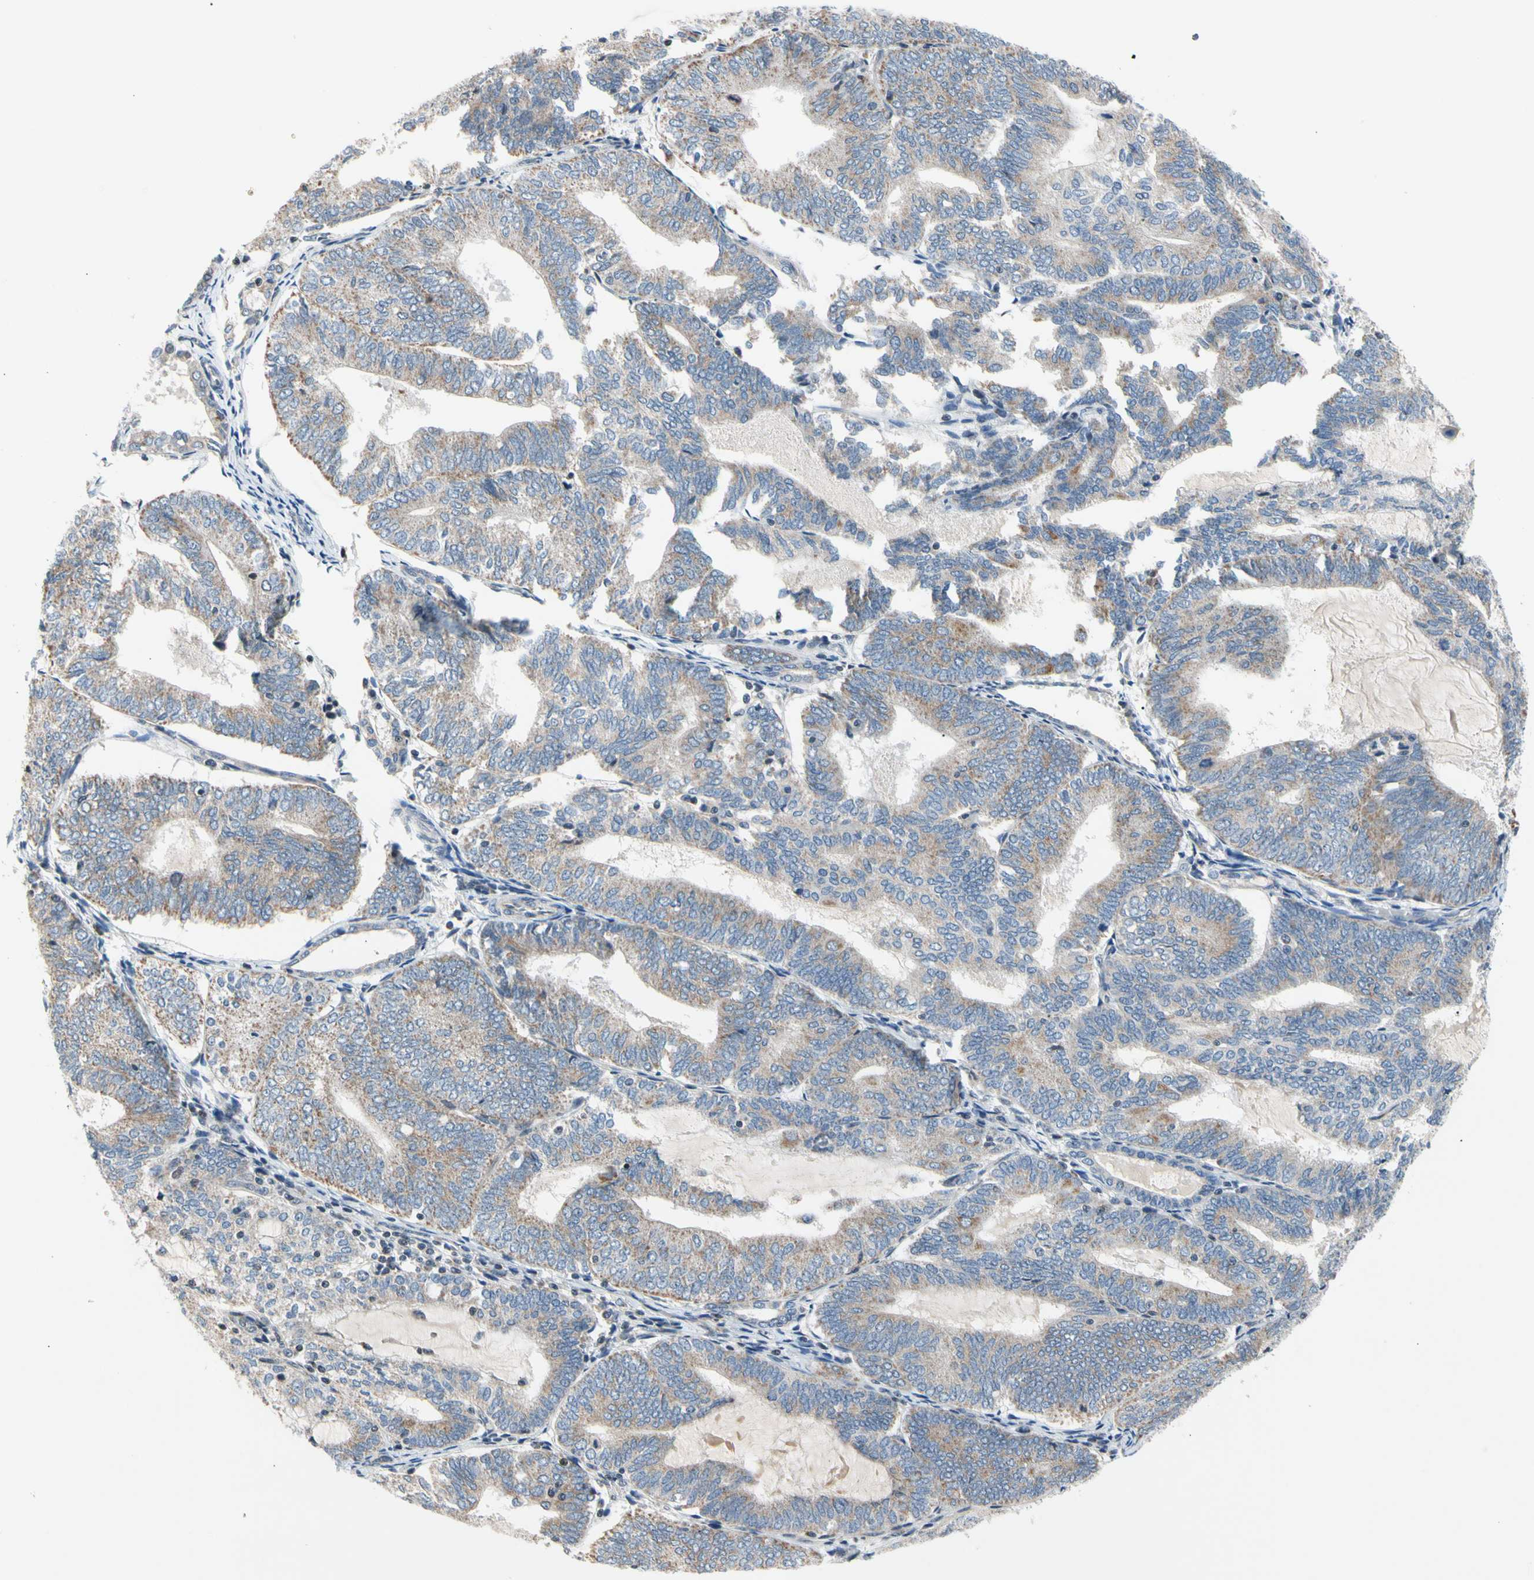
{"staining": {"intensity": "weak", "quantity": "25%-75%", "location": "cytoplasmic/membranous"}, "tissue": "endometrial cancer", "cell_type": "Tumor cells", "image_type": "cancer", "snomed": [{"axis": "morphology", "description": "Adenocarcinoma, NOS"}, {"axis": "topography", "description": "Endometrium"}], "caption": "About 25%-75% of tumor cells in adenocarcinoma (endometrial) reveal weak cytoplasmic/membranous protein expression as visualized by brown immunohistochemical staining.", "gene": "SOX30", "patient": {"sex": "female", "age": 81}}